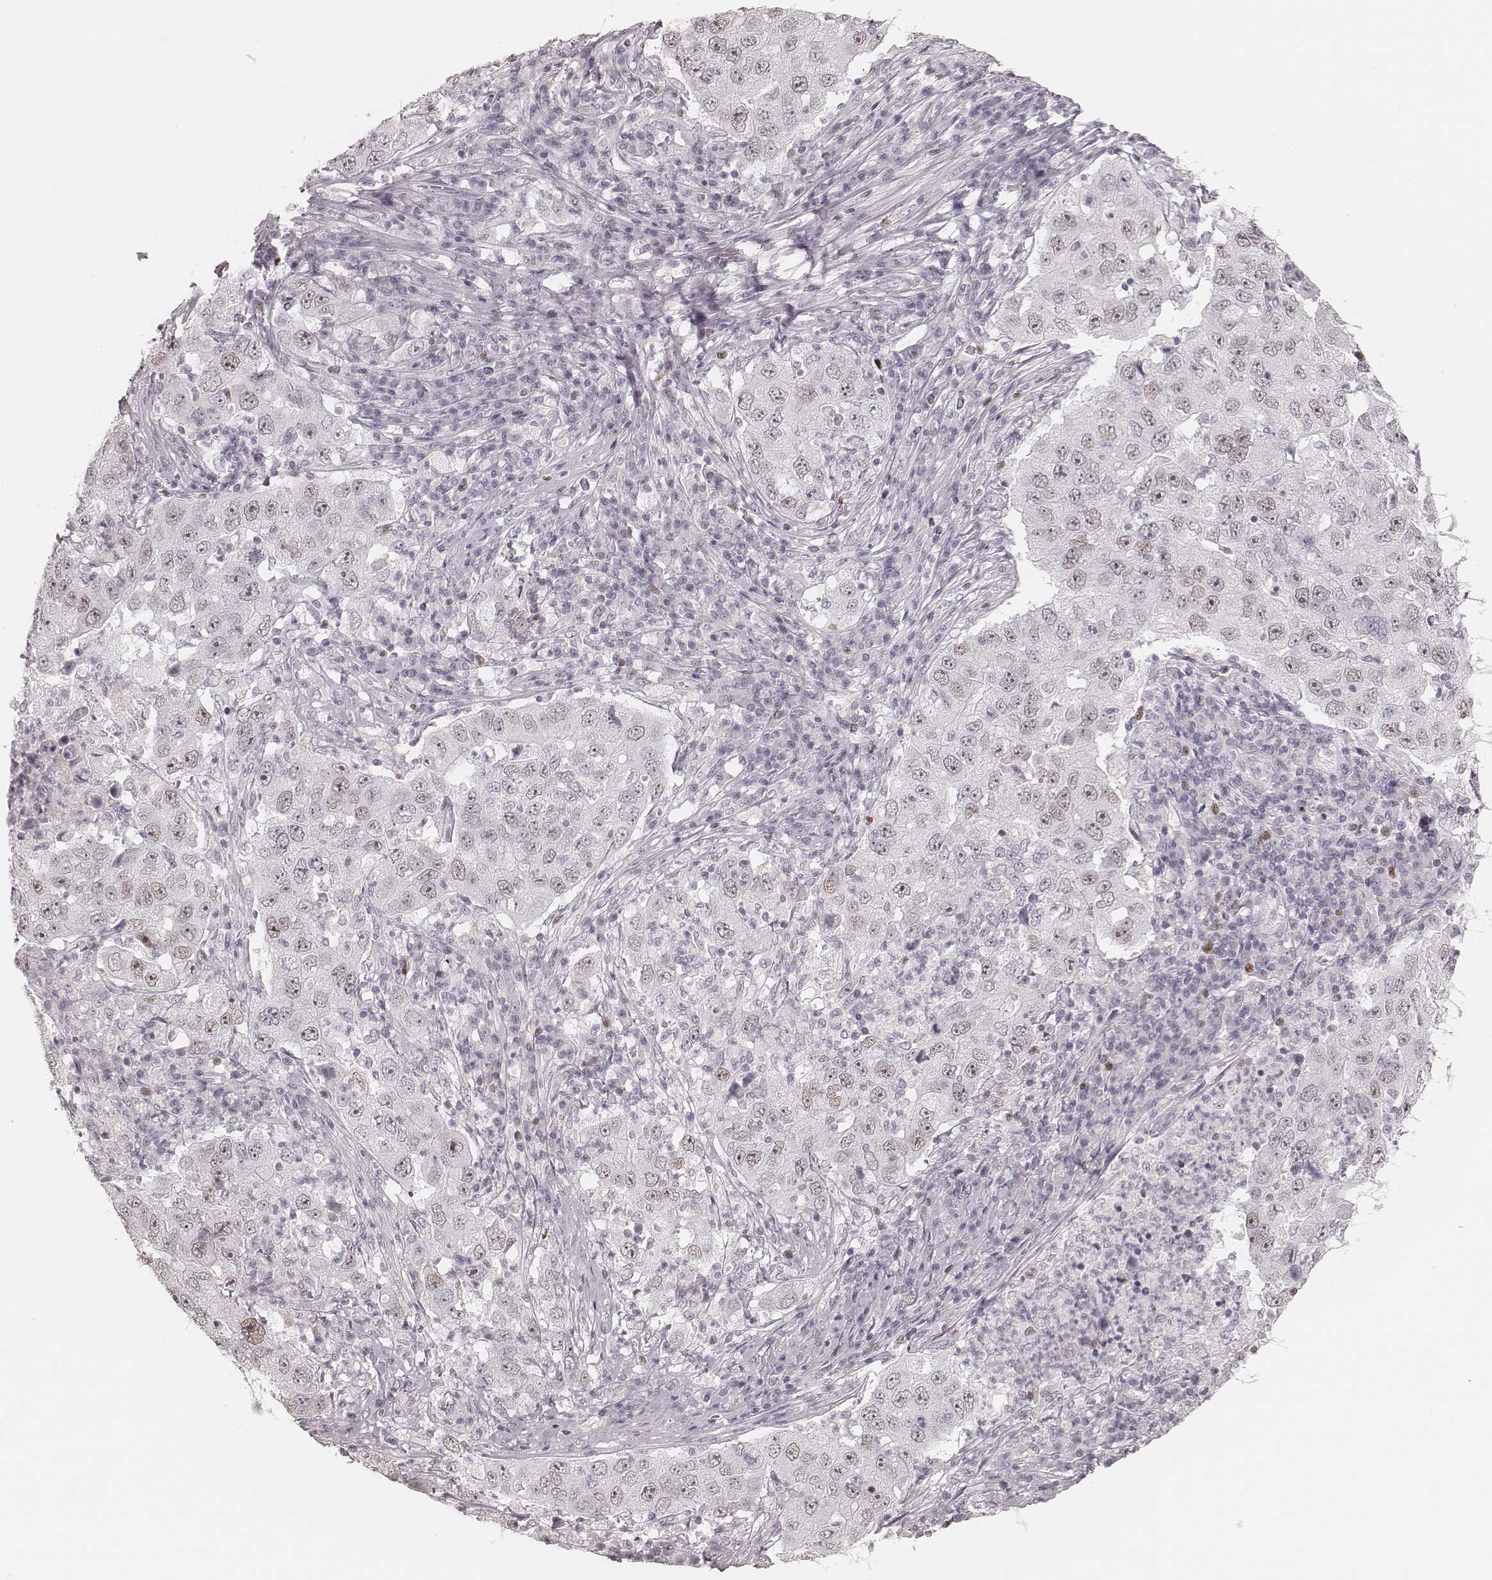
{"staining": {"intensity": "negative", "quantity": "none", "location": "none"}, "tissue": "lung cancer", "cell_type": "Tumor cells", "image_type": "cancer", "snomed": [{"axis": "morphology", "description": "Adenocarcinoma, NOS"}, {"axis": "topography", "description": "Lung"}], "caption": "High magnification brightfield microscopy of lung adenocarcinoma stained with DAB (3,3'-diaminobenzidine) (brown) and counterstained with hematoxylin (blue): tumor cells show no significant staining.", "gene": "TEX37", "patient": {"sex": "male", "age": 73}}